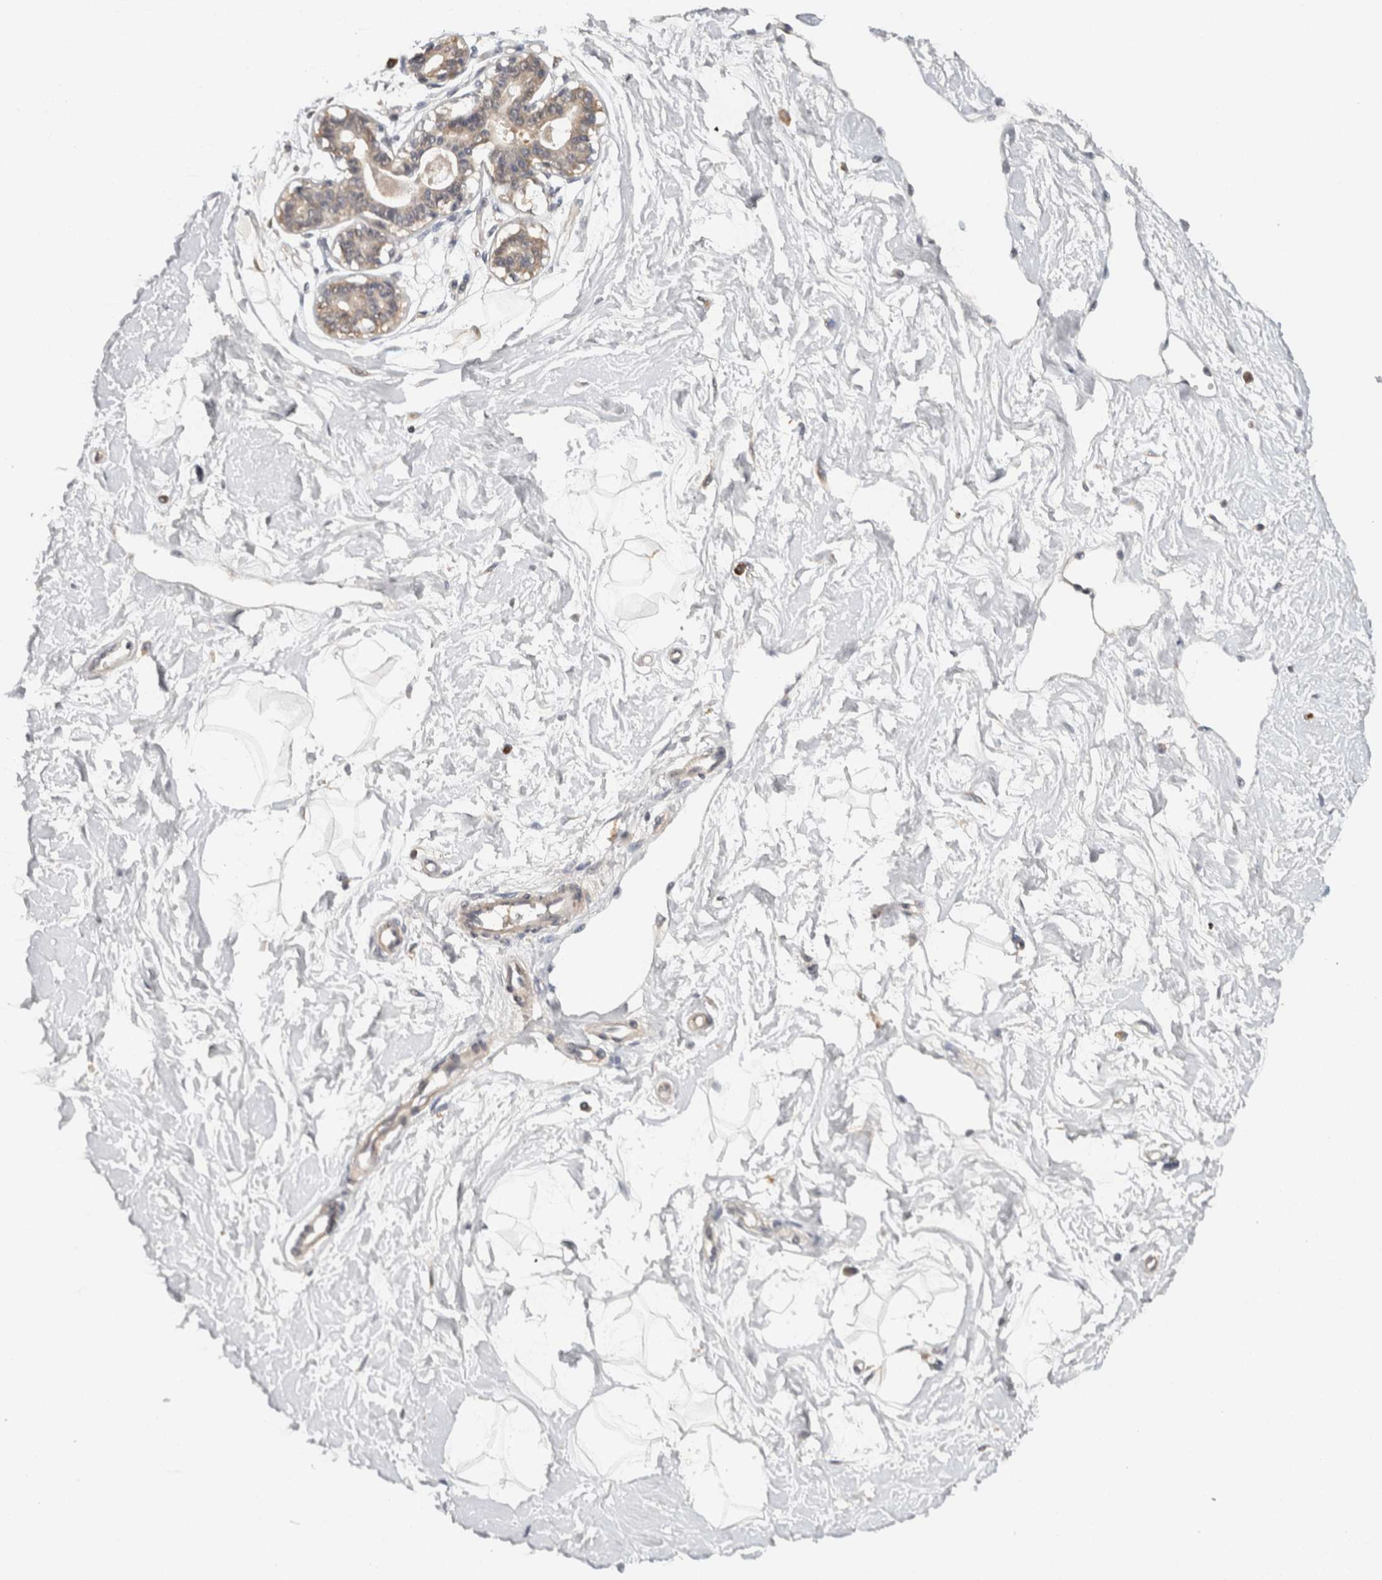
{"staining": {"intensity": "negative", "quantity": "none", "location": "none"}, "tissue": "breast", "cell_type": "Adipocytes", "image_type": "normal", "snomed": [{"axis": "morphology", "description": "Normal tissue, NOS"}, {"axis": "topography", "description": "Breast"}], "caption": "Immunohistochemical staining of benign human breast shows no significant positivity in adipocytes. (DAB (3,3'-diaminobenzidine) immunohistochemistry (IHC), high magnification).", "gene": "ACAT2", "patient": {"sex": "female", "age": 45}}